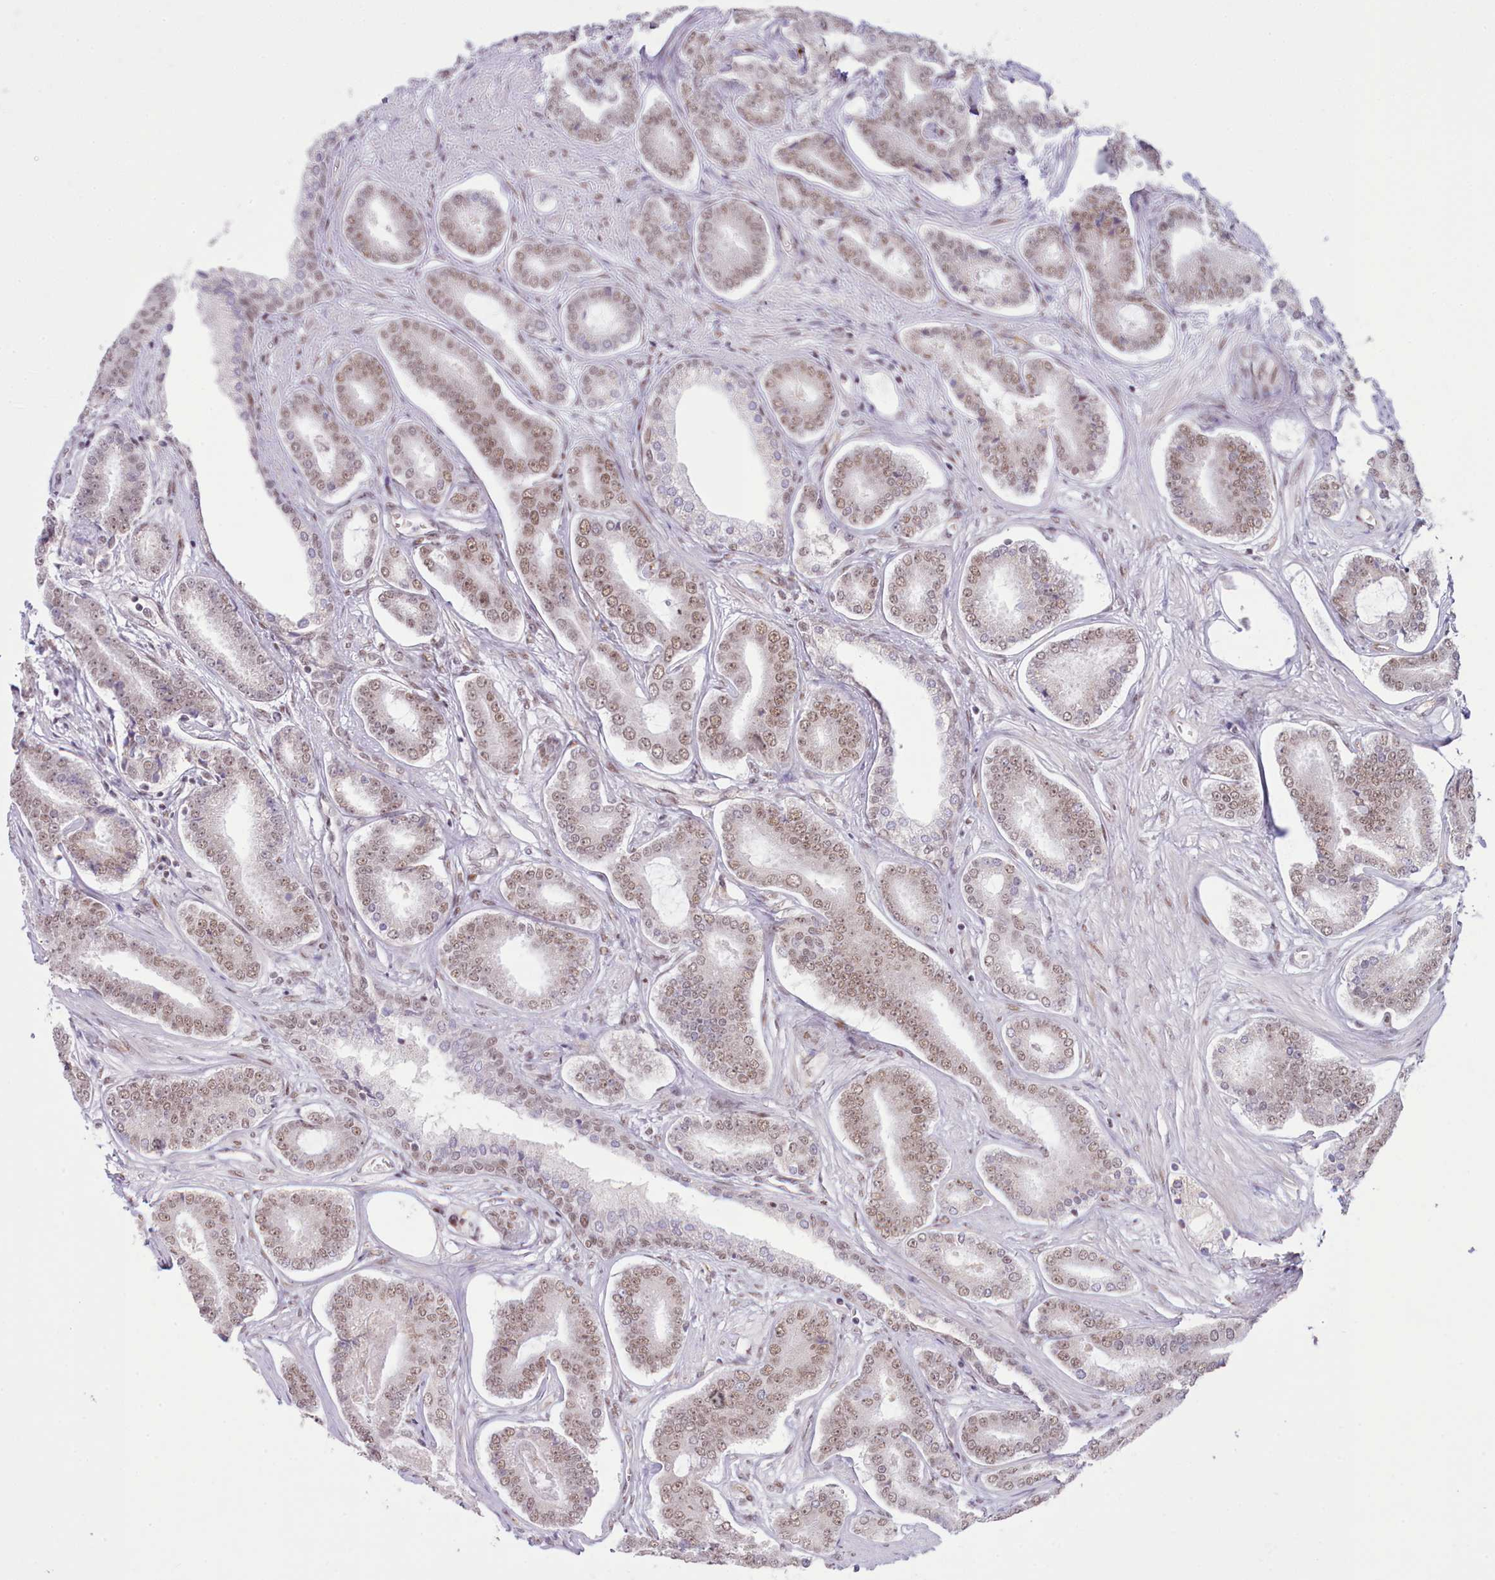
{"staining": {"intensity": "weak", "quantity": ">75%", "location": "nuclear"}, "tissue": "prostate cancer", "cell_type": "Tumor cells", "image_type": "cancer", "snomed": [{"axis": "morphology", "description": "Adenocarcinoma, NOS"}, {"axis": "topography", "description": "Prostate and seminal vesicle, NOS"}], "caption": "DAB (3,3'-diaminobenzidine) immunohistochemical staining of prostate cancer exhibits weak nuclear protein positivity in approximately >75% of tumor cells.", "gene": "RFX1", "patient": {"sex": "male", "age": 76}}